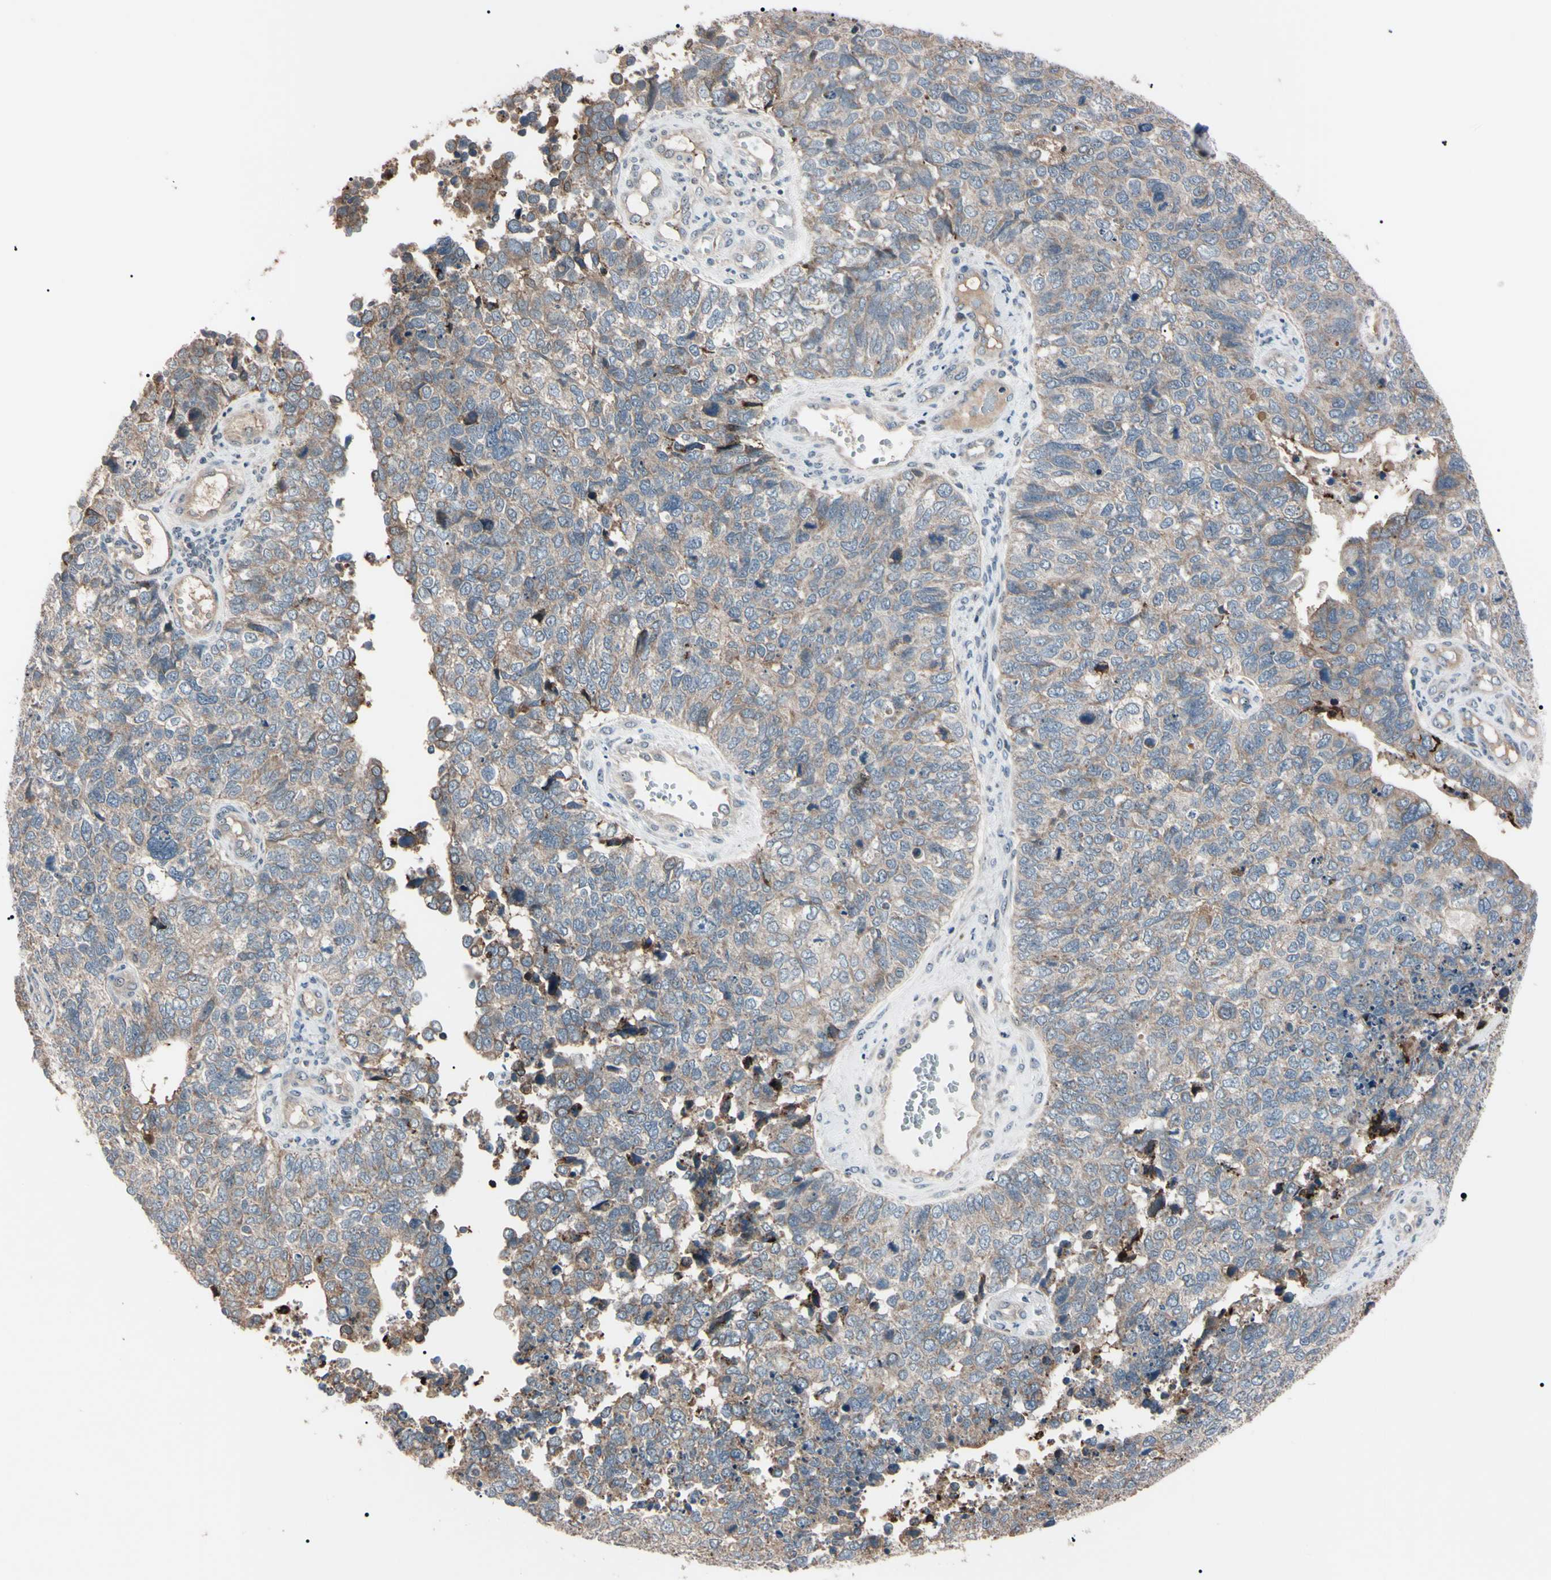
{"staining": {"intensity": "moderate", "quantity": "25%-75%", "location": "cytoplasmic/membranous"}, "tissue": "cervical cancer", "cell_type": "Tumor cells", "image_type": "cancer", "snomed": [{"axis": "morphology", "description": "Squamous cell carcinoma, NOS"}, {"axis": "topography", "description": "Cervix"}], "caption": "Cervical squamous cell carcinoma stained with a protein marker demonstrates moderate staining in tumor cells.", "gene": "TRAF5", "patient": {"sex": "female", "age": 63}}